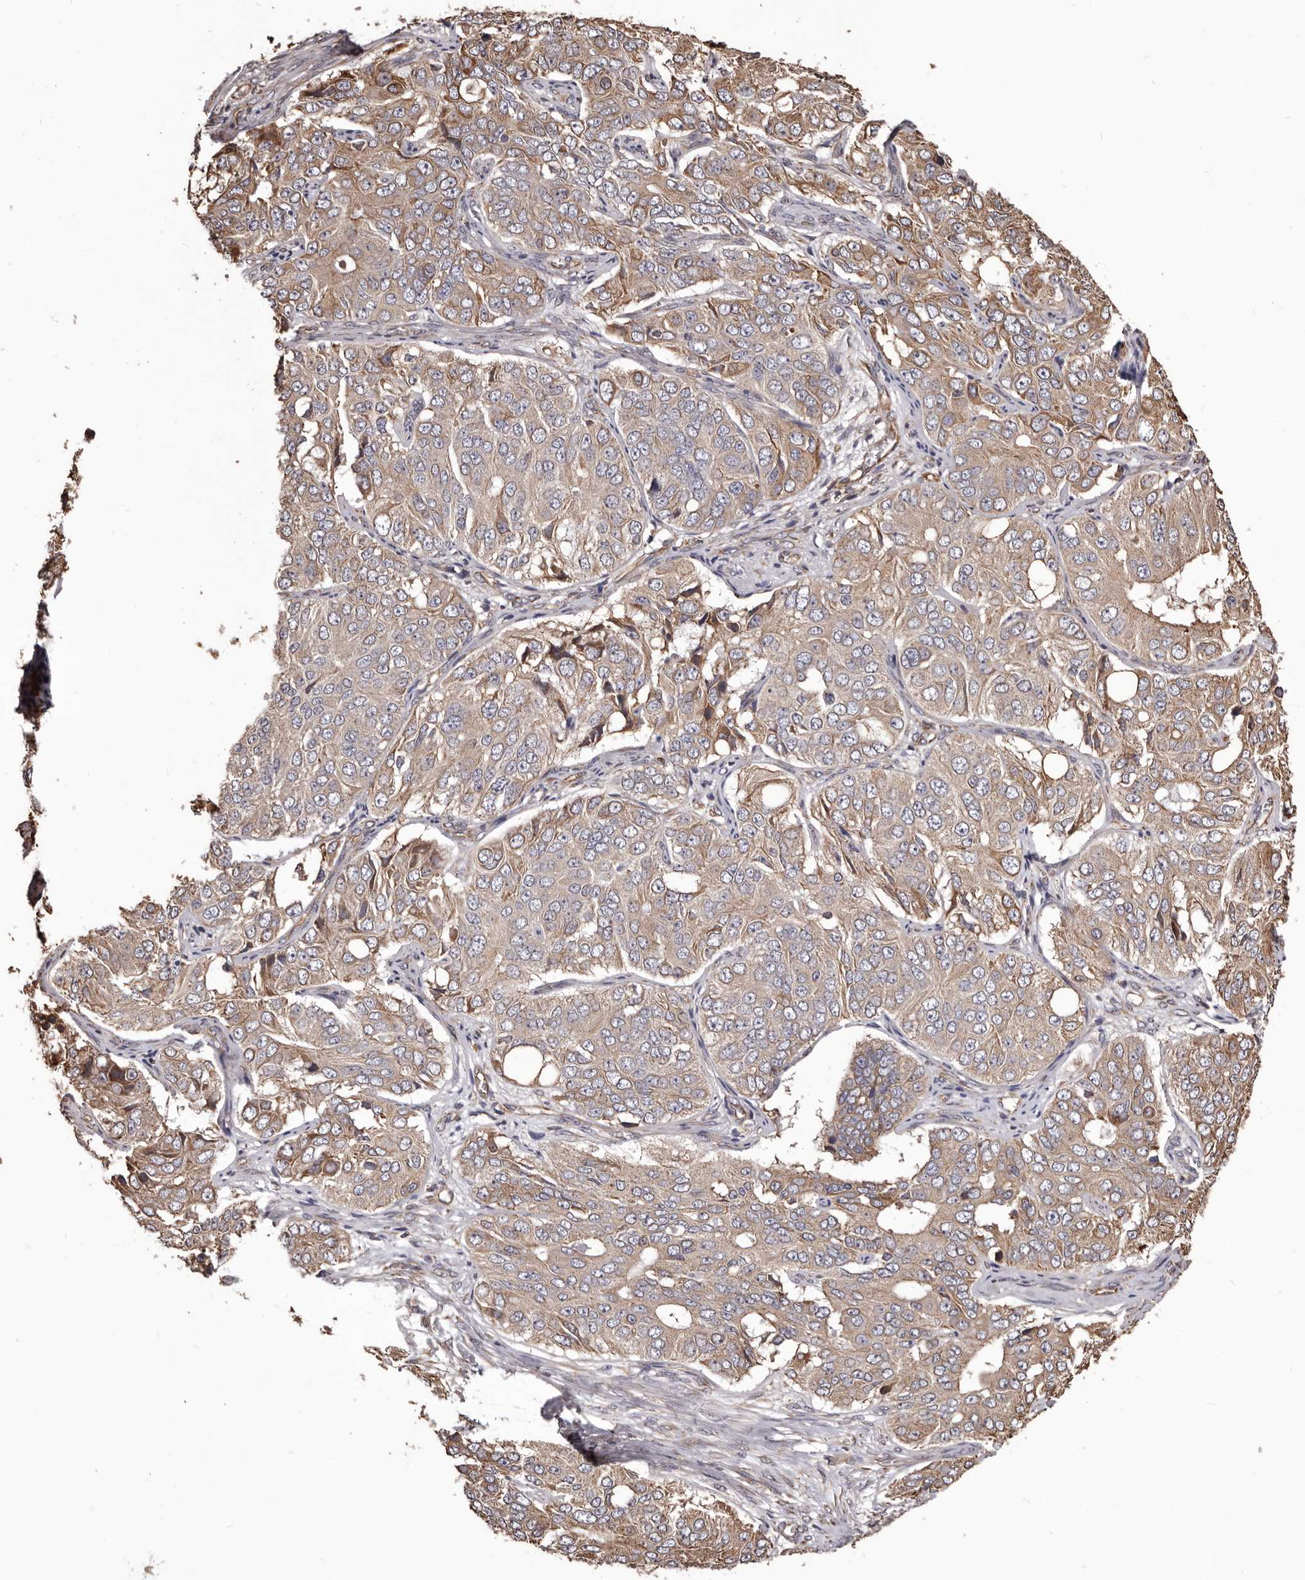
{"staining": {"intensity": "weak", "quantity": ">75%", "location": "cytoplasmic/membranous"}, "tissue": "ovarian cancer", "cell_type": "Tumor cells", "image_type": "cancer", "snomed": [{"axis": "morphology", "description": "Carcinoma, endometroid"}, {"axis": "topography", "description": "Ovary"}], "caption": "High-power microscopy captured an immunohistochemistry photomicrograph of ovarian endometroid carcinoma, revealing weak cytoplasmic/membranous staining in approximately >75% of tumor cells.", "gene": "CEP104", "patient": {"sex": "female", "age": 51}}